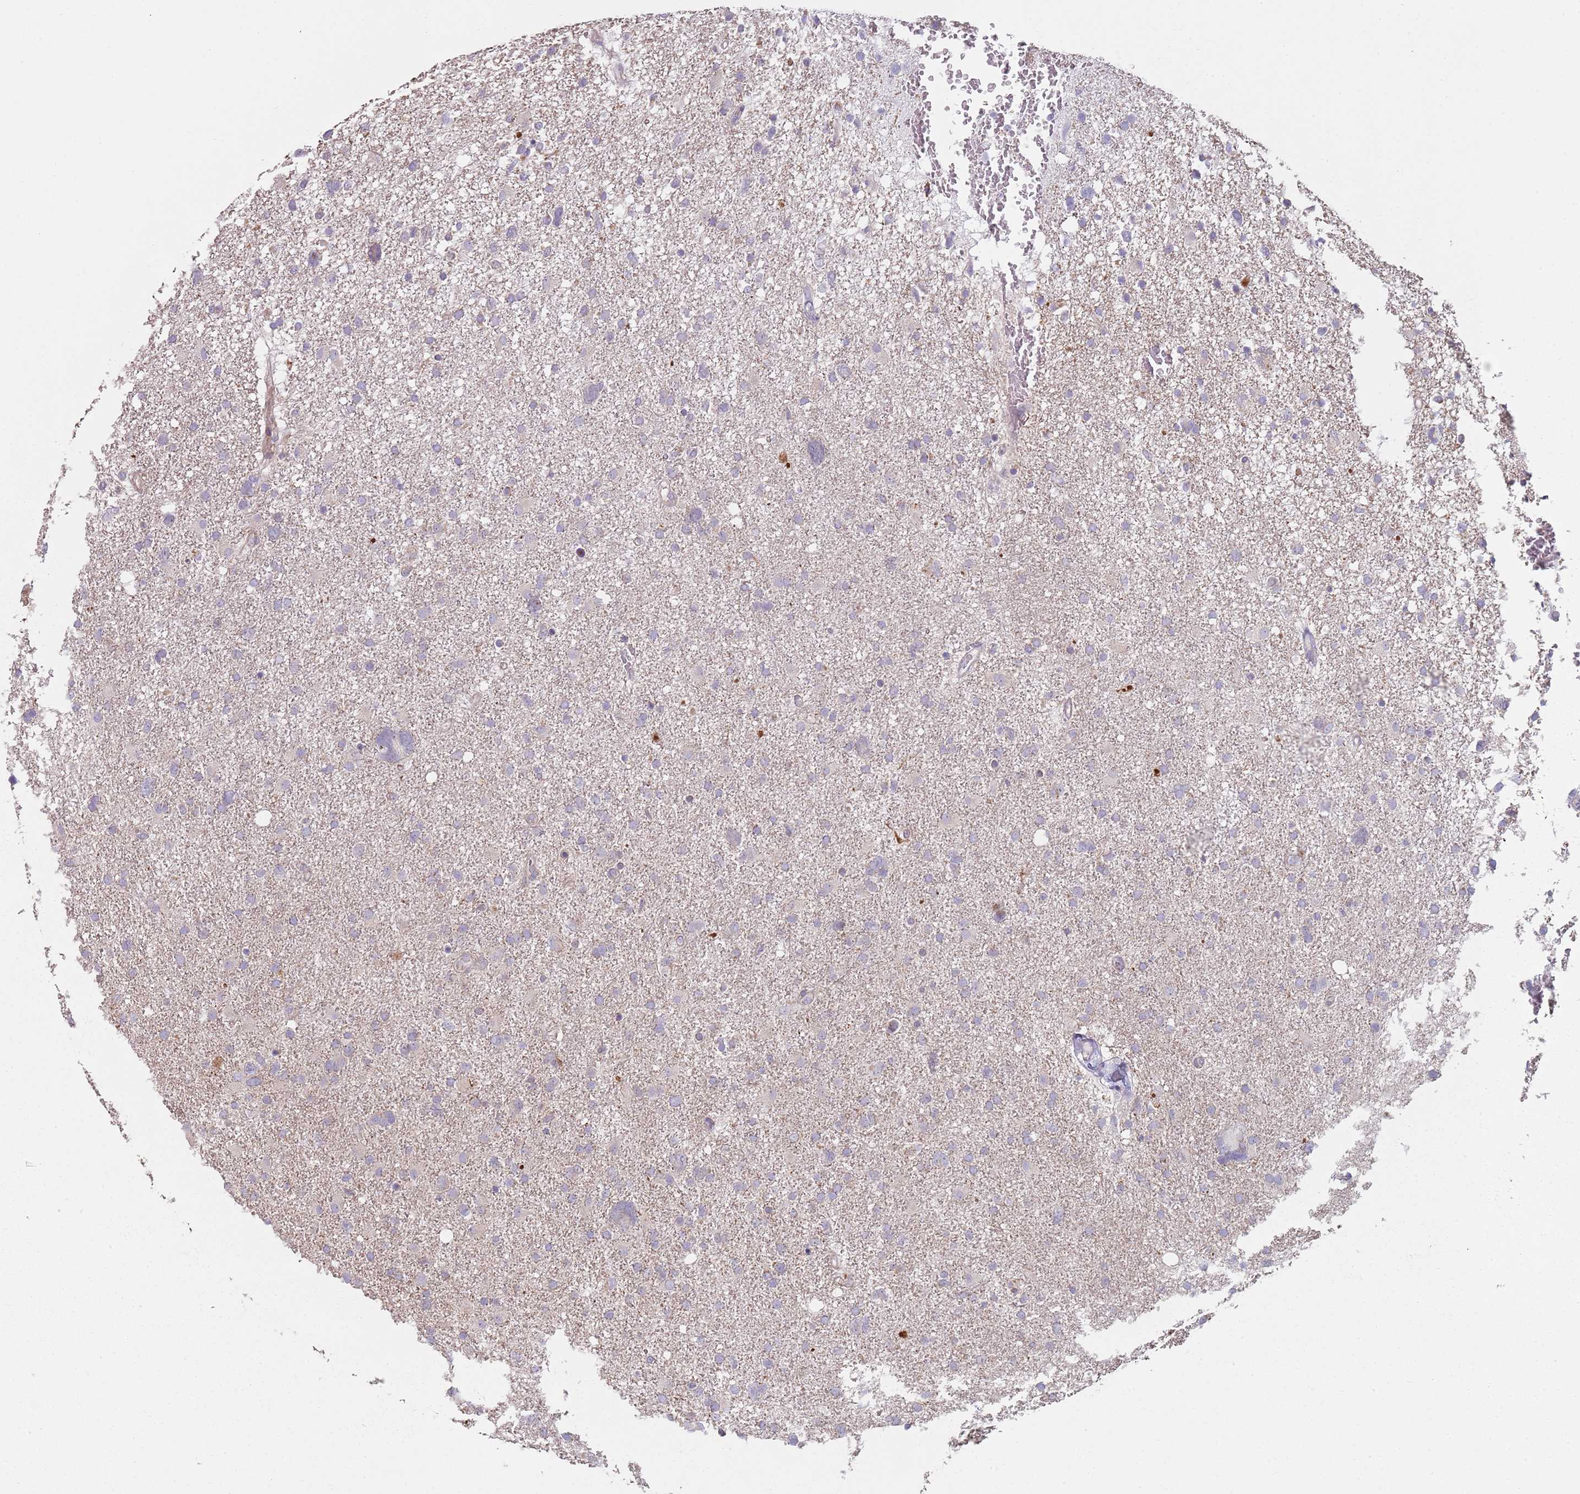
{"staining": {"intensity": "negative", "quantity": "none", "location": "none"}, "tissue": "glioma", "cell_type": "Tumor cells", "image_type": "cancer", "snomed": [{"axis": "morphology", "description": "Glioma, malignant, High grade"}, {"axis": "topography", "description": "Brain"}], "caption": "The image exhibits no significant staining in tumor cells of malignant glioma (high-grade).", "gene": "GAS8", "patient": {"sex": "male", "age": 61}}